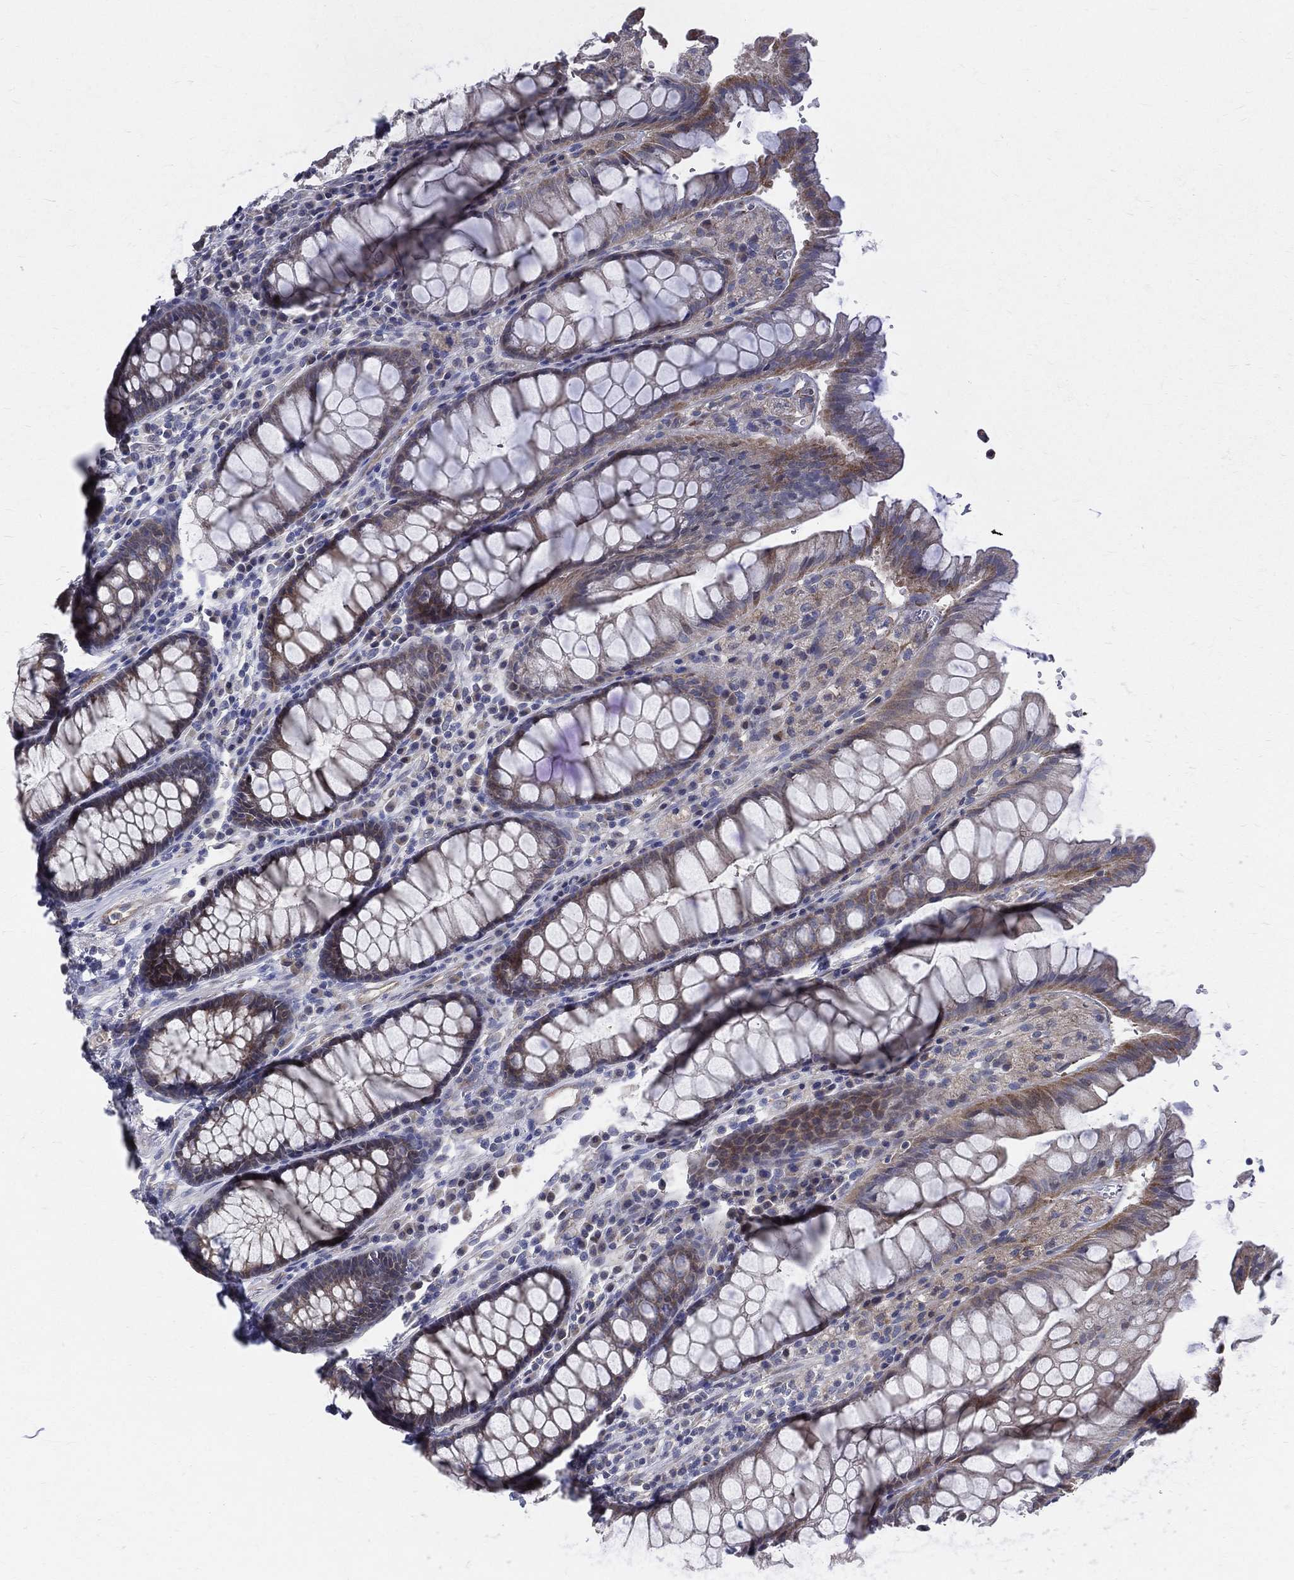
{"staining": {"intensity": "moderate", "quantity": "25%-75%", "location": "cytoplasmic/membranous"}, "tissue": "rectum", "cell_type": "Glandular cells", "image_type": "normal", "snomed": [{"axis": "morphology", "description": "Normal tissue, NOS"}, {"axis": "topography", "description": "Rectum"}], "caption": "Immunohistochemical staining of benign human rectum exhibits medium levels of moderate cytoplasmic/membranous expression in about 25%-75% of glandular cells.", "gene": "POMZP3", "patient": {"sex": "female", "age": 68}}